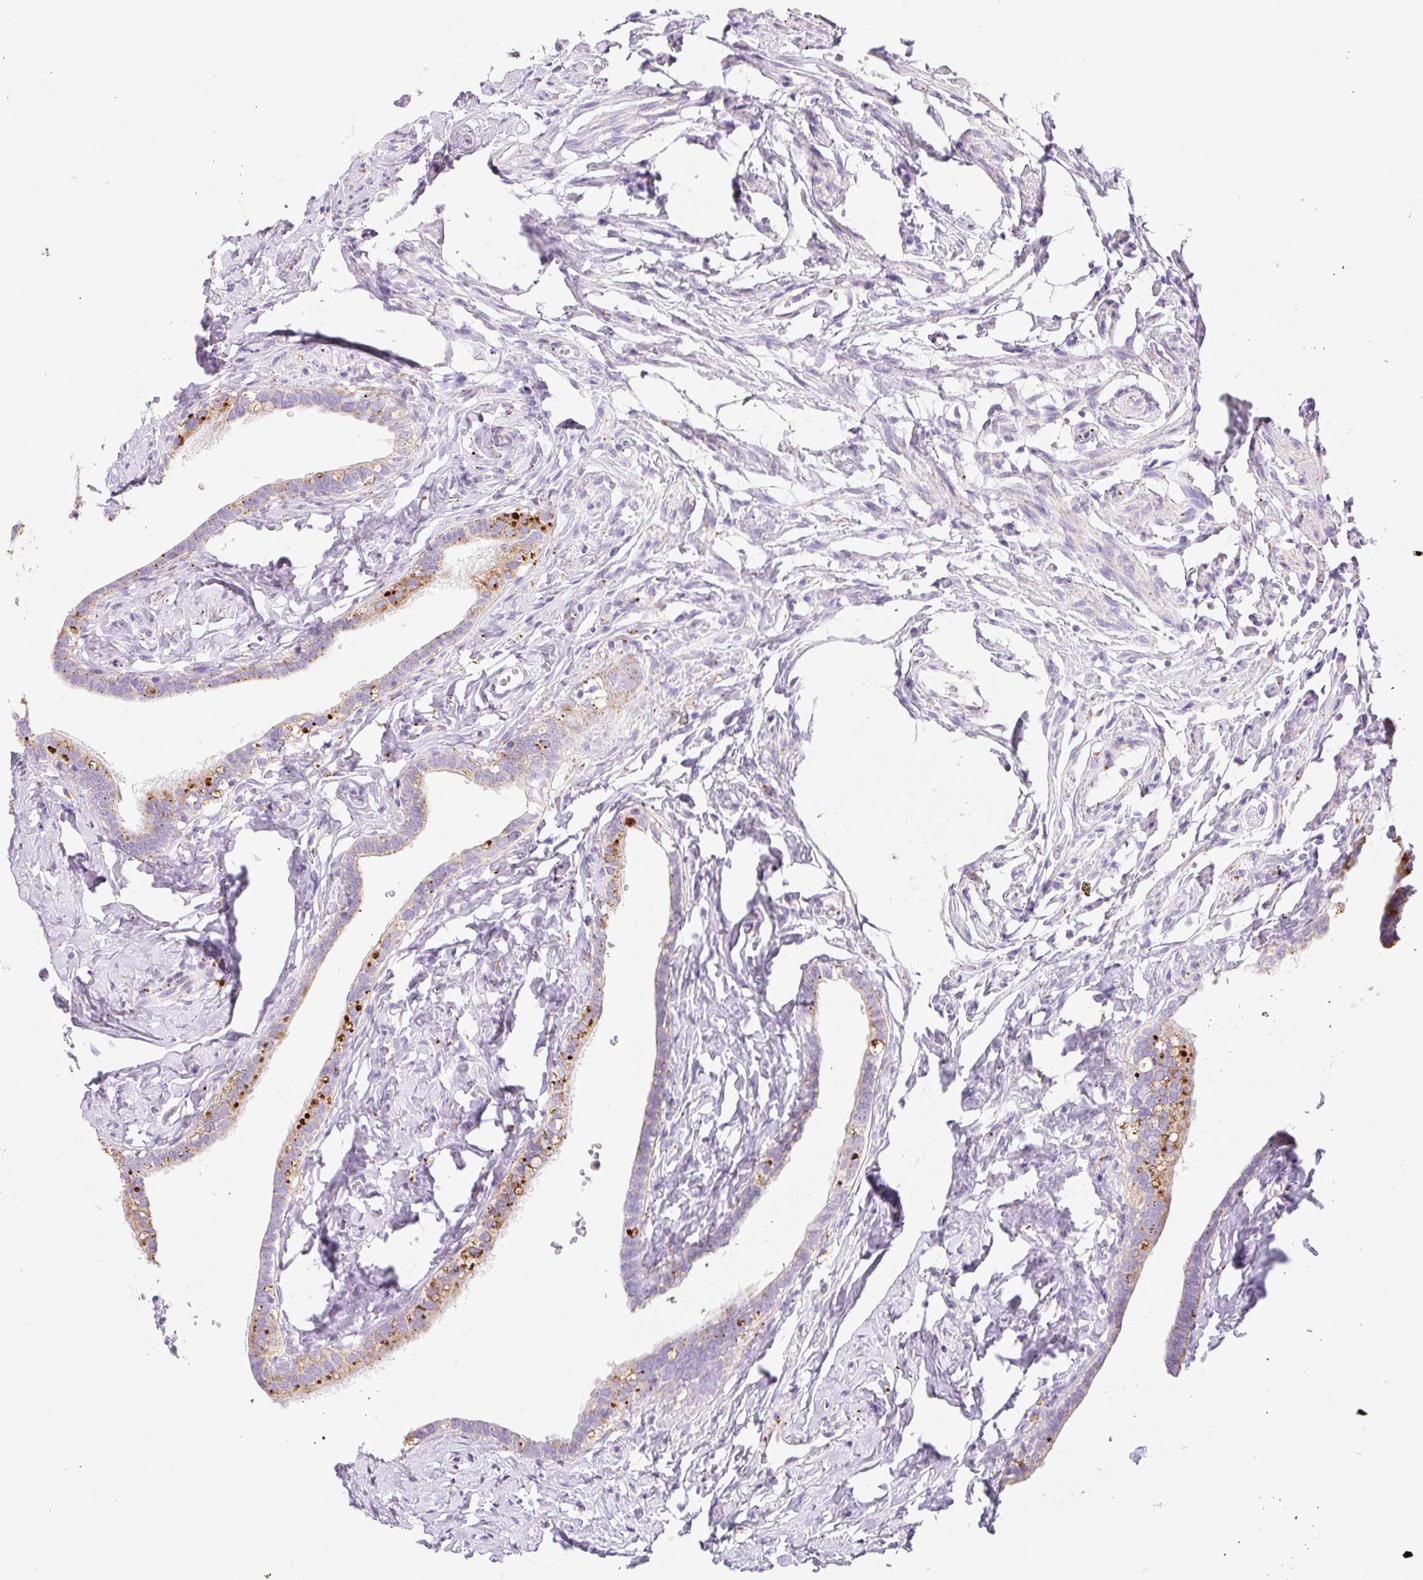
{"staining": {"intensity": "moderate", "quantity": "25%-75%", "location": "cytoplasmic/membranous"}, "tissue": "fallopian tube", "cell_type": "Glandular cells", "image_type": "normal", "snomed": [{"axis": "morphology", "description": "Normal tissue, NOS"}, {"axis": "topography", "description": "Fallopian tube"}], "caption": "Human fallopian tube stained for a protein (brown) displays moderate cytoplasmic/membranous positive expression in approximately 25%-75% of glandular cells.", "gene": "CLEC3A", "patient": {"sex": "female", "age": 66}}